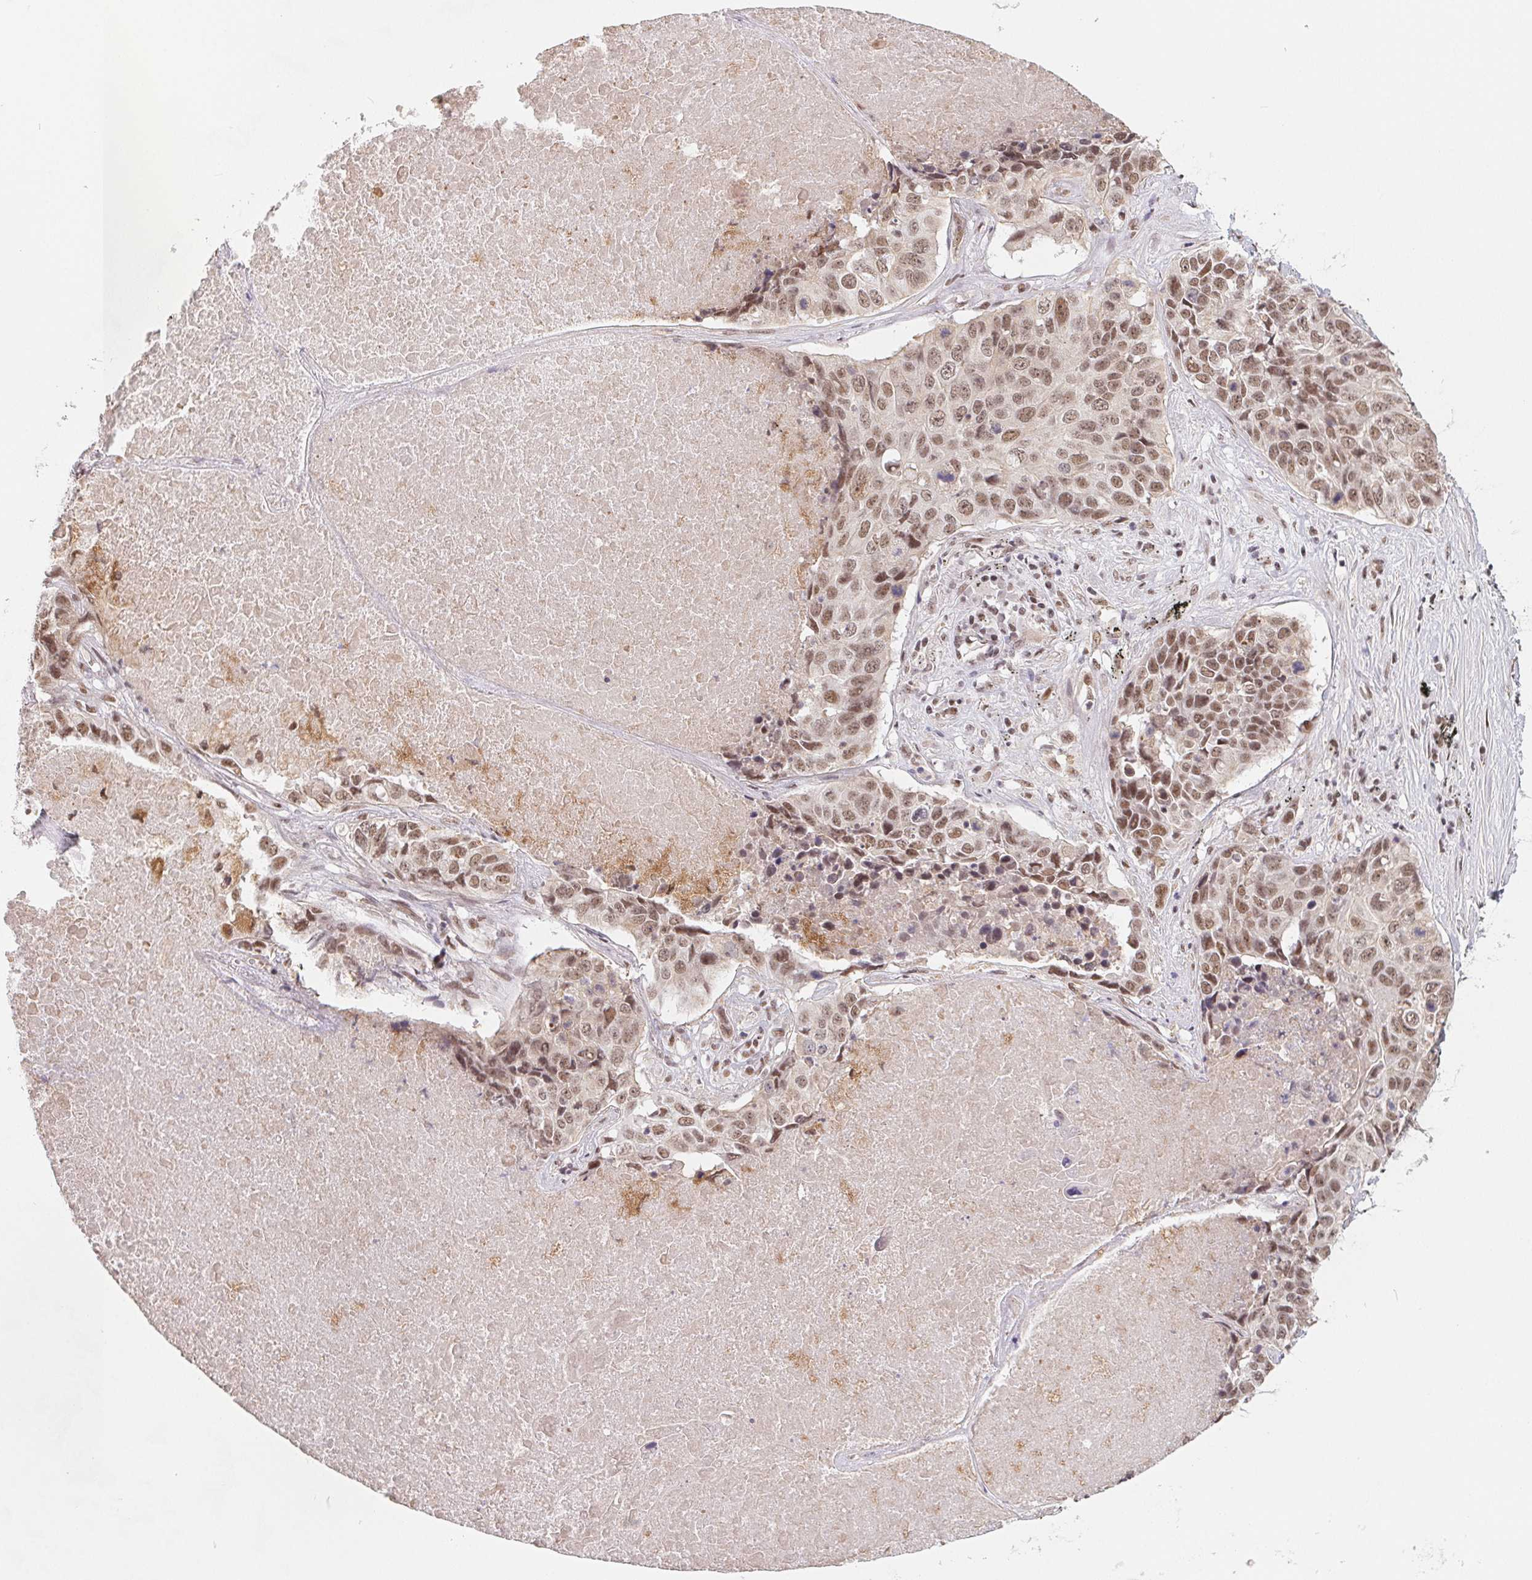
{"staining": {"intensity": "moderate", "quantity": ">75%", "location": "nuclear"}, "tissue": "lung cancer", "cell_type": "Tumor cells", "image_type": "cancer", "snomed": [{"axis": "morphology", "description": "Normal tissue, NOS"}, {"axis": "morphology", "description": "Squamous cell carcinoma, NOS"}, {"axis": "topography", "description": "Bronchus"}, {"axis": "topography", "description": "Lung"}], "caption": "Human lung cancer (squamous cell carcinoma) stained for a protein (brown) demonstrates moderate nuclear positive positivity in about >75% of tumor cells.", "gene": "TCERG1", "patient": {"sex": "male", "age": 64}}